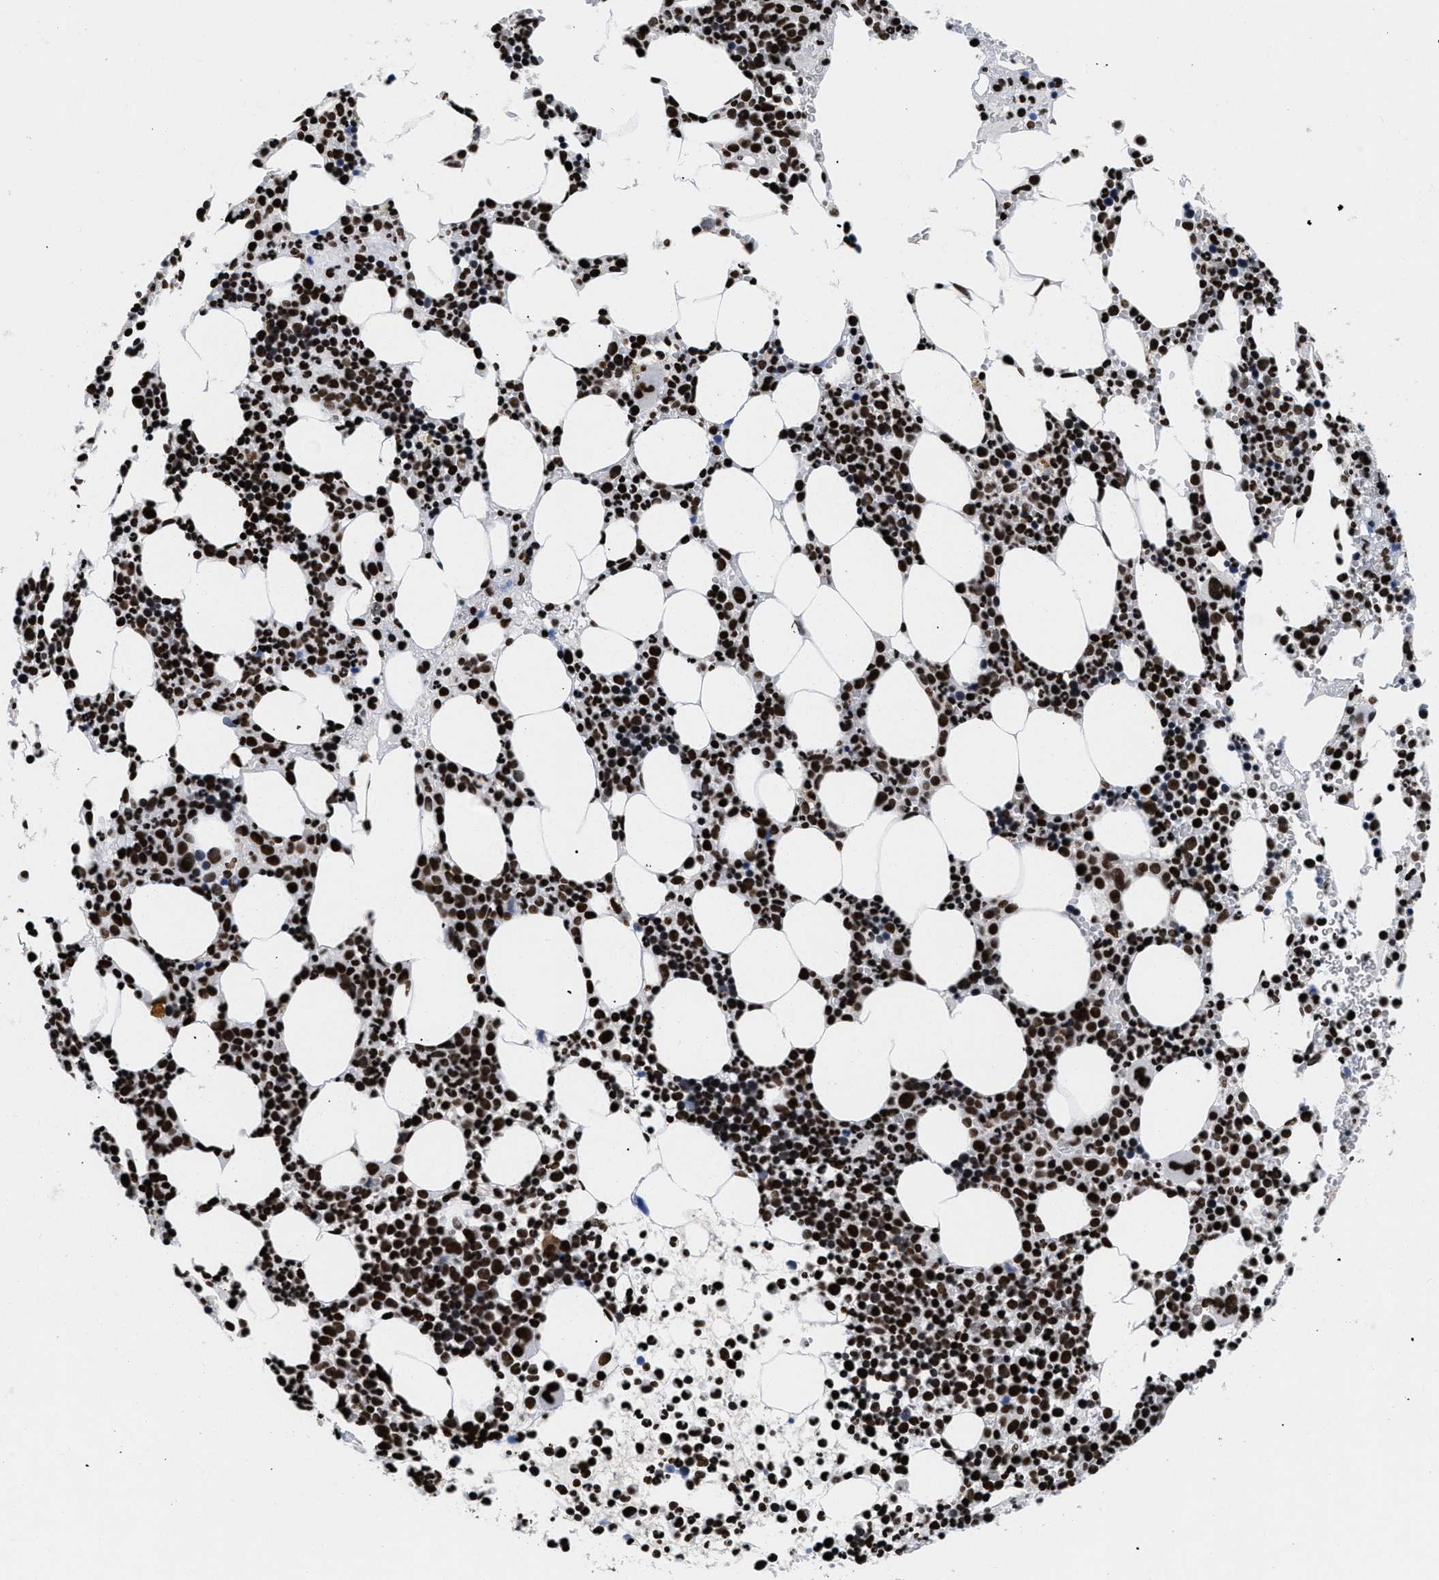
{"staining": {"intensity": "strong", "quantity": "25%-75%", "location": "nuclear"}, "tissue": "bone marrow", "cell_type": "Hematopoietic cells", "image_type": "normal", "snomed": [{"axis": "morphology", "description": "Normal tissue, NOS"}, {"axis": "morphology", "description": "Inflammation, NOS"}, {"axis": "topography", "description": "Bone marrow"}], "caption": "Bone marrow was stained to show a protein in brown. There is high levels of strong nuclear positivity in about 25%-75% of hematopoietic cells.", "gene": "CALHM3", "patient": {"sex": "female", "age": 67}}